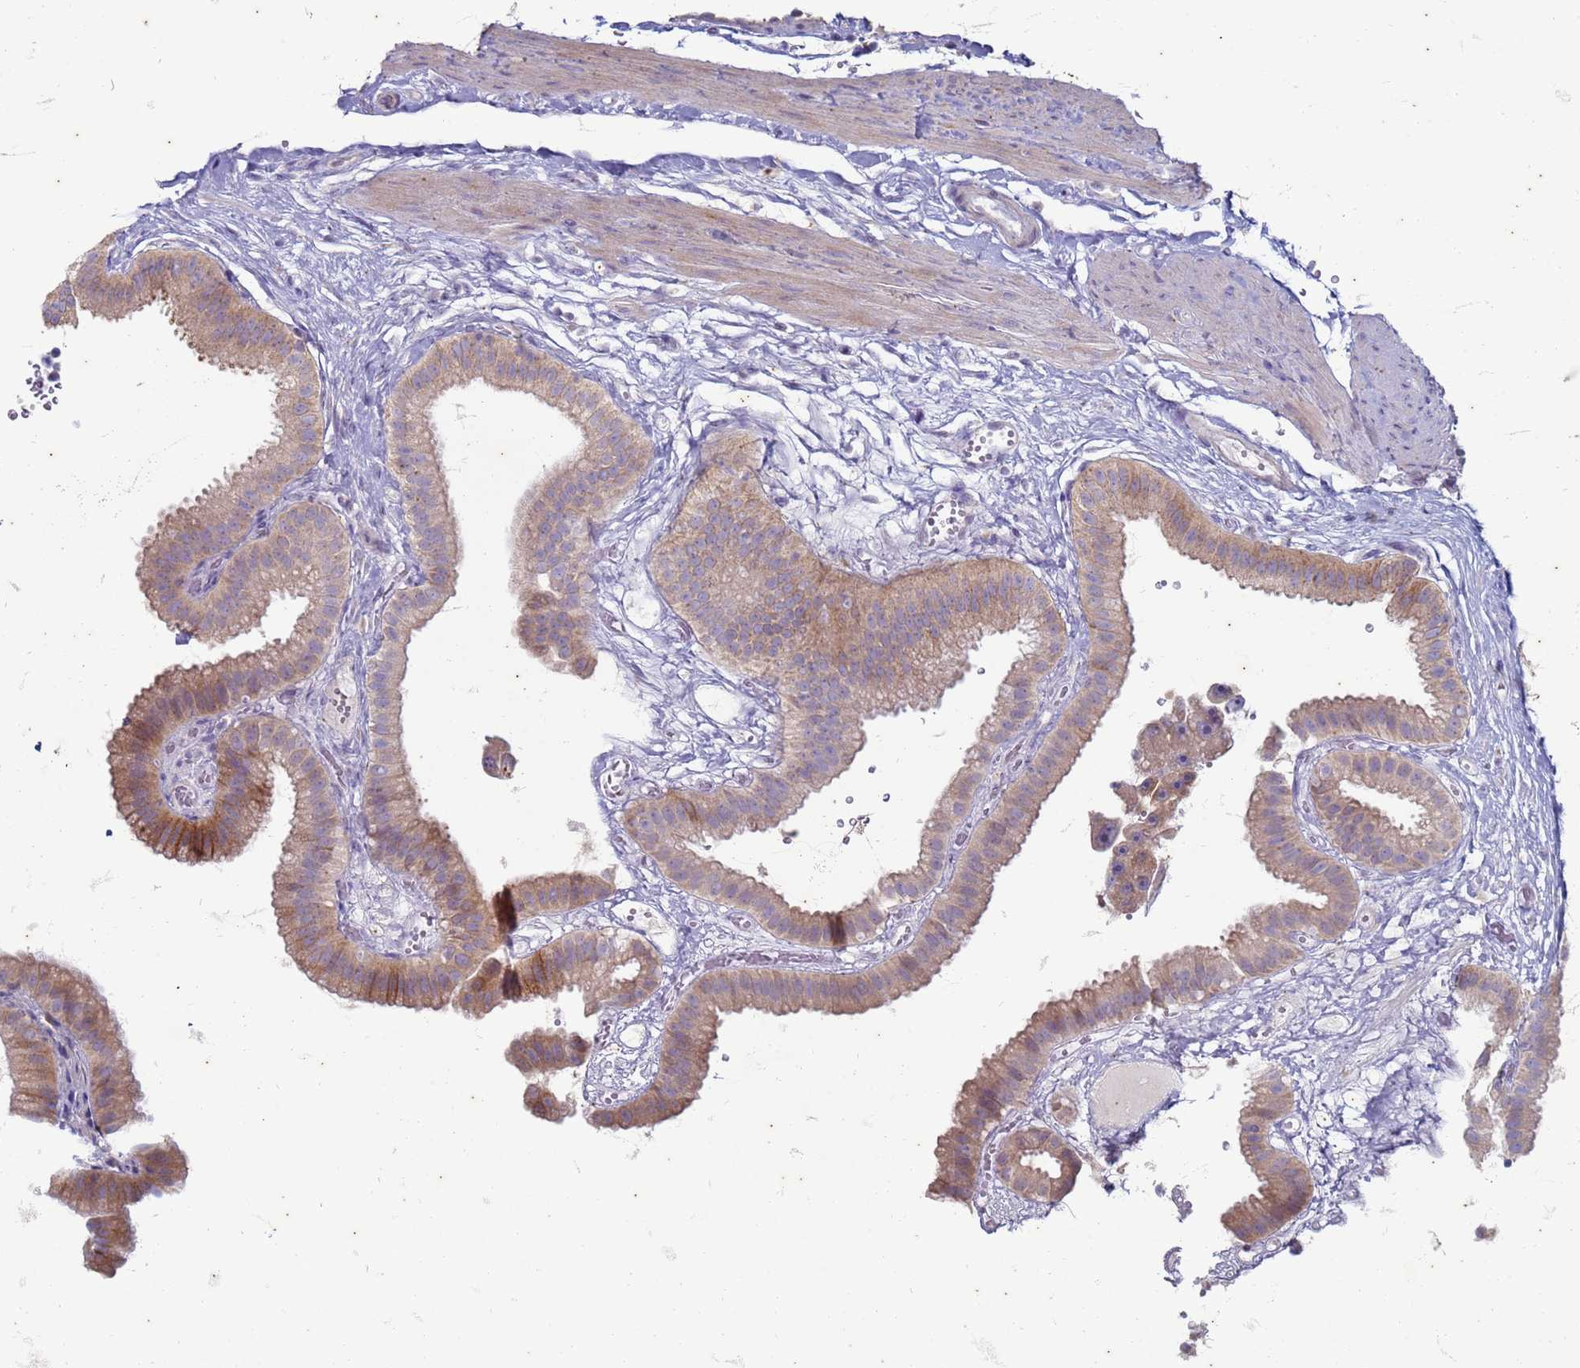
{"staining": {"intensity": "moderate", "quantity": "25%-75%", "location": "cytoplasmic/membranous"}, "tissue": "gallbladder", "cell_type": "Glandular cells", "image_type": "normal", "snomed": [{"axis": "morphology", "description": "Normal tissue, NOS"}, {"axis": "topography", "description": "Gallbladder"}], "caption": "Brown immunohistochemical staining in benign human gallbladder shows moderate cytoplasmic/membranous positivity in approximately 25%-75% of glandular cells. Immunohistochemistry (ihc) stains the protein of interest in brown and the nuclei are stained blue.", "gene": "SUCO", "patient": {"sex": "female", "age": 61}}